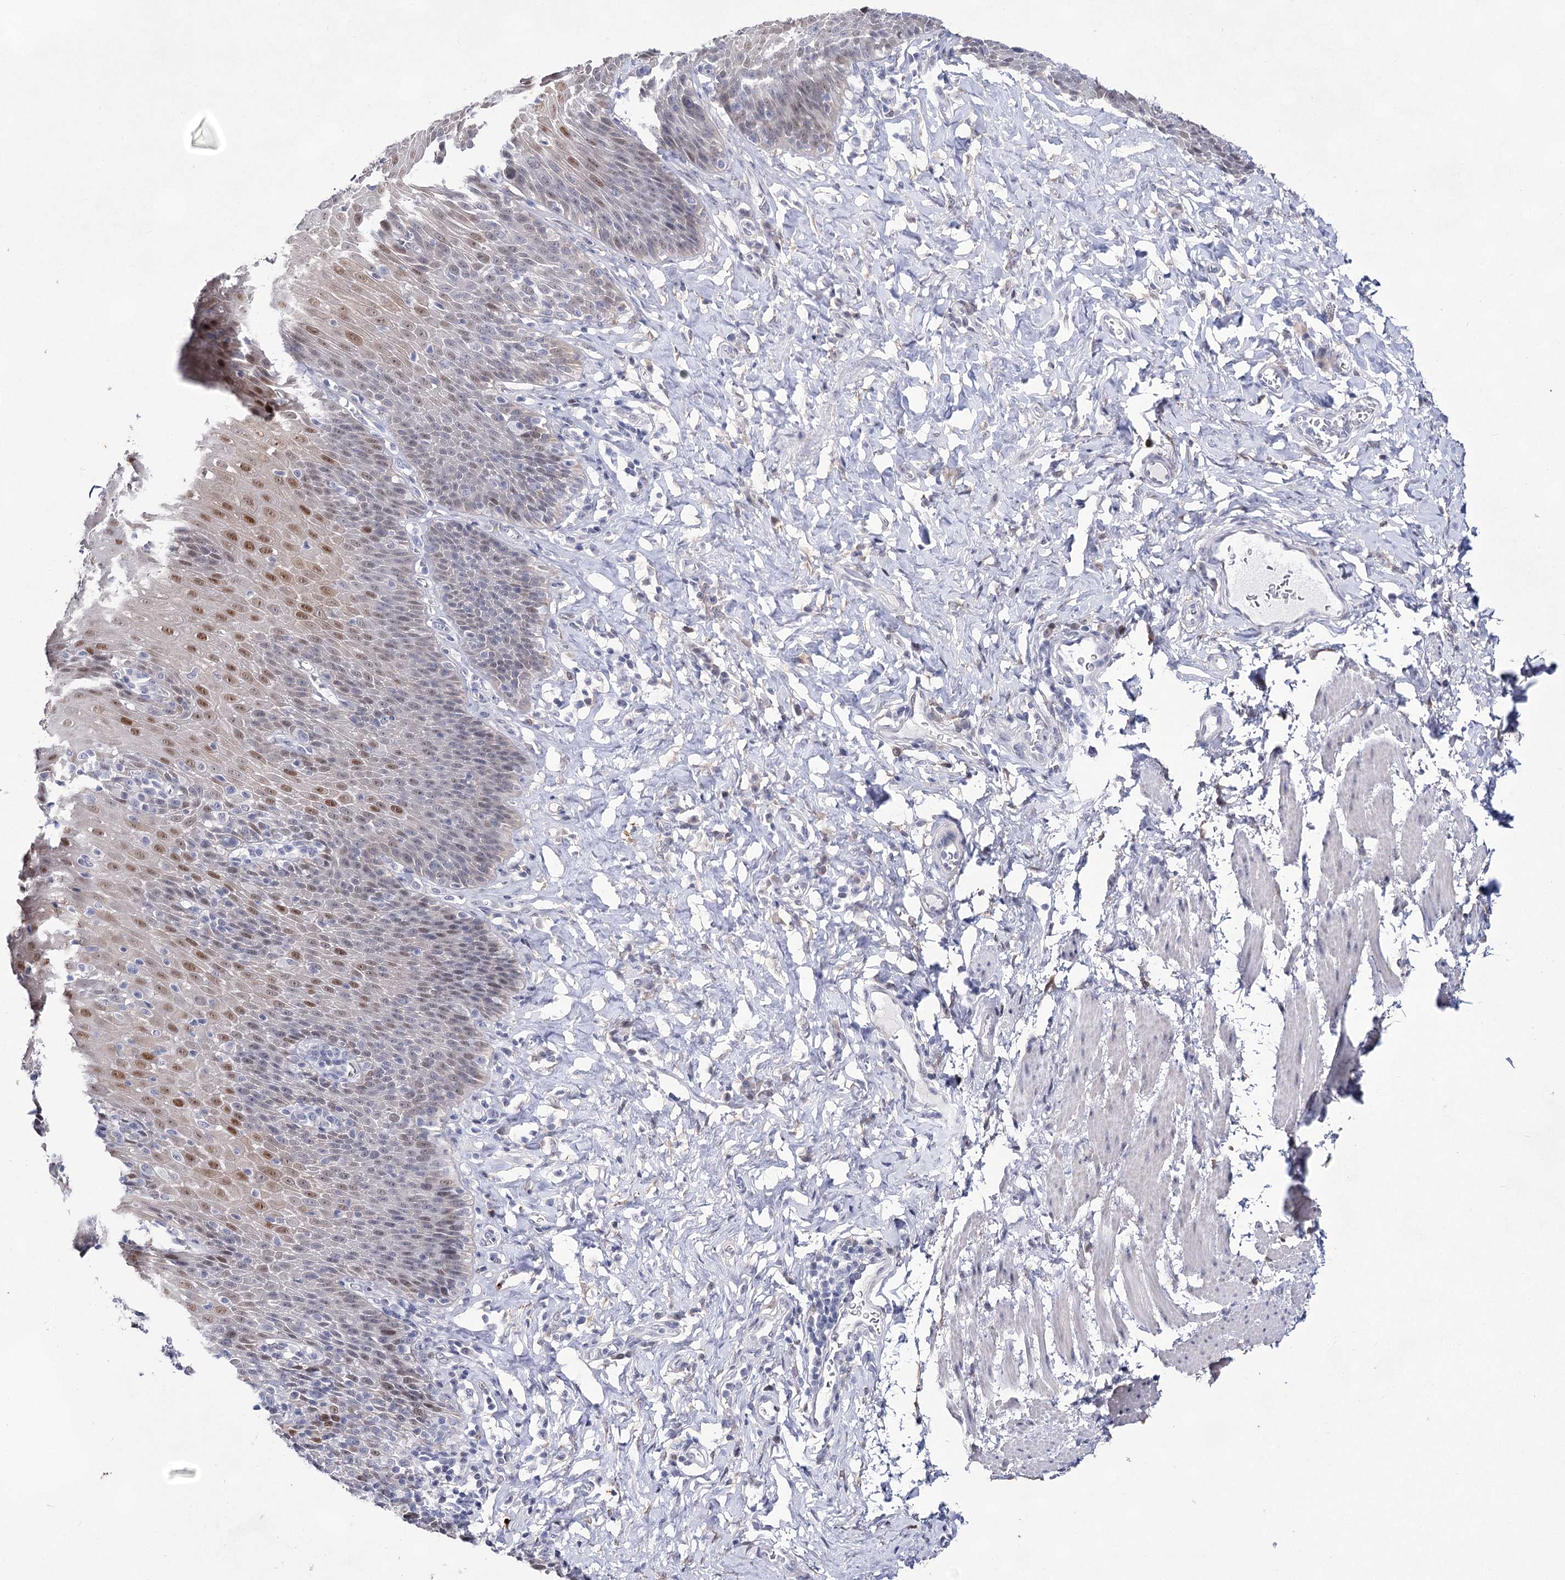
{"staining": {"intensity": "moderate", "quantity": "25%-75%", "location": "nuclear"}, "tissue": "esophagus", "cell_type": "Squamous epithelial cells", "image_type": "normal", "snomed": [{"axis": "morphology", "description": "Normal tissue, NOS"}, {"axis": "topography", "description": "Esophagus"}], "caption": "This is an image of IHC staining of benign esophagus, which shows moderate staining in the nuclear of squamous epithelial cells.", "gene": "UGDH", "patient": {"sex": "female", "age": 61}}